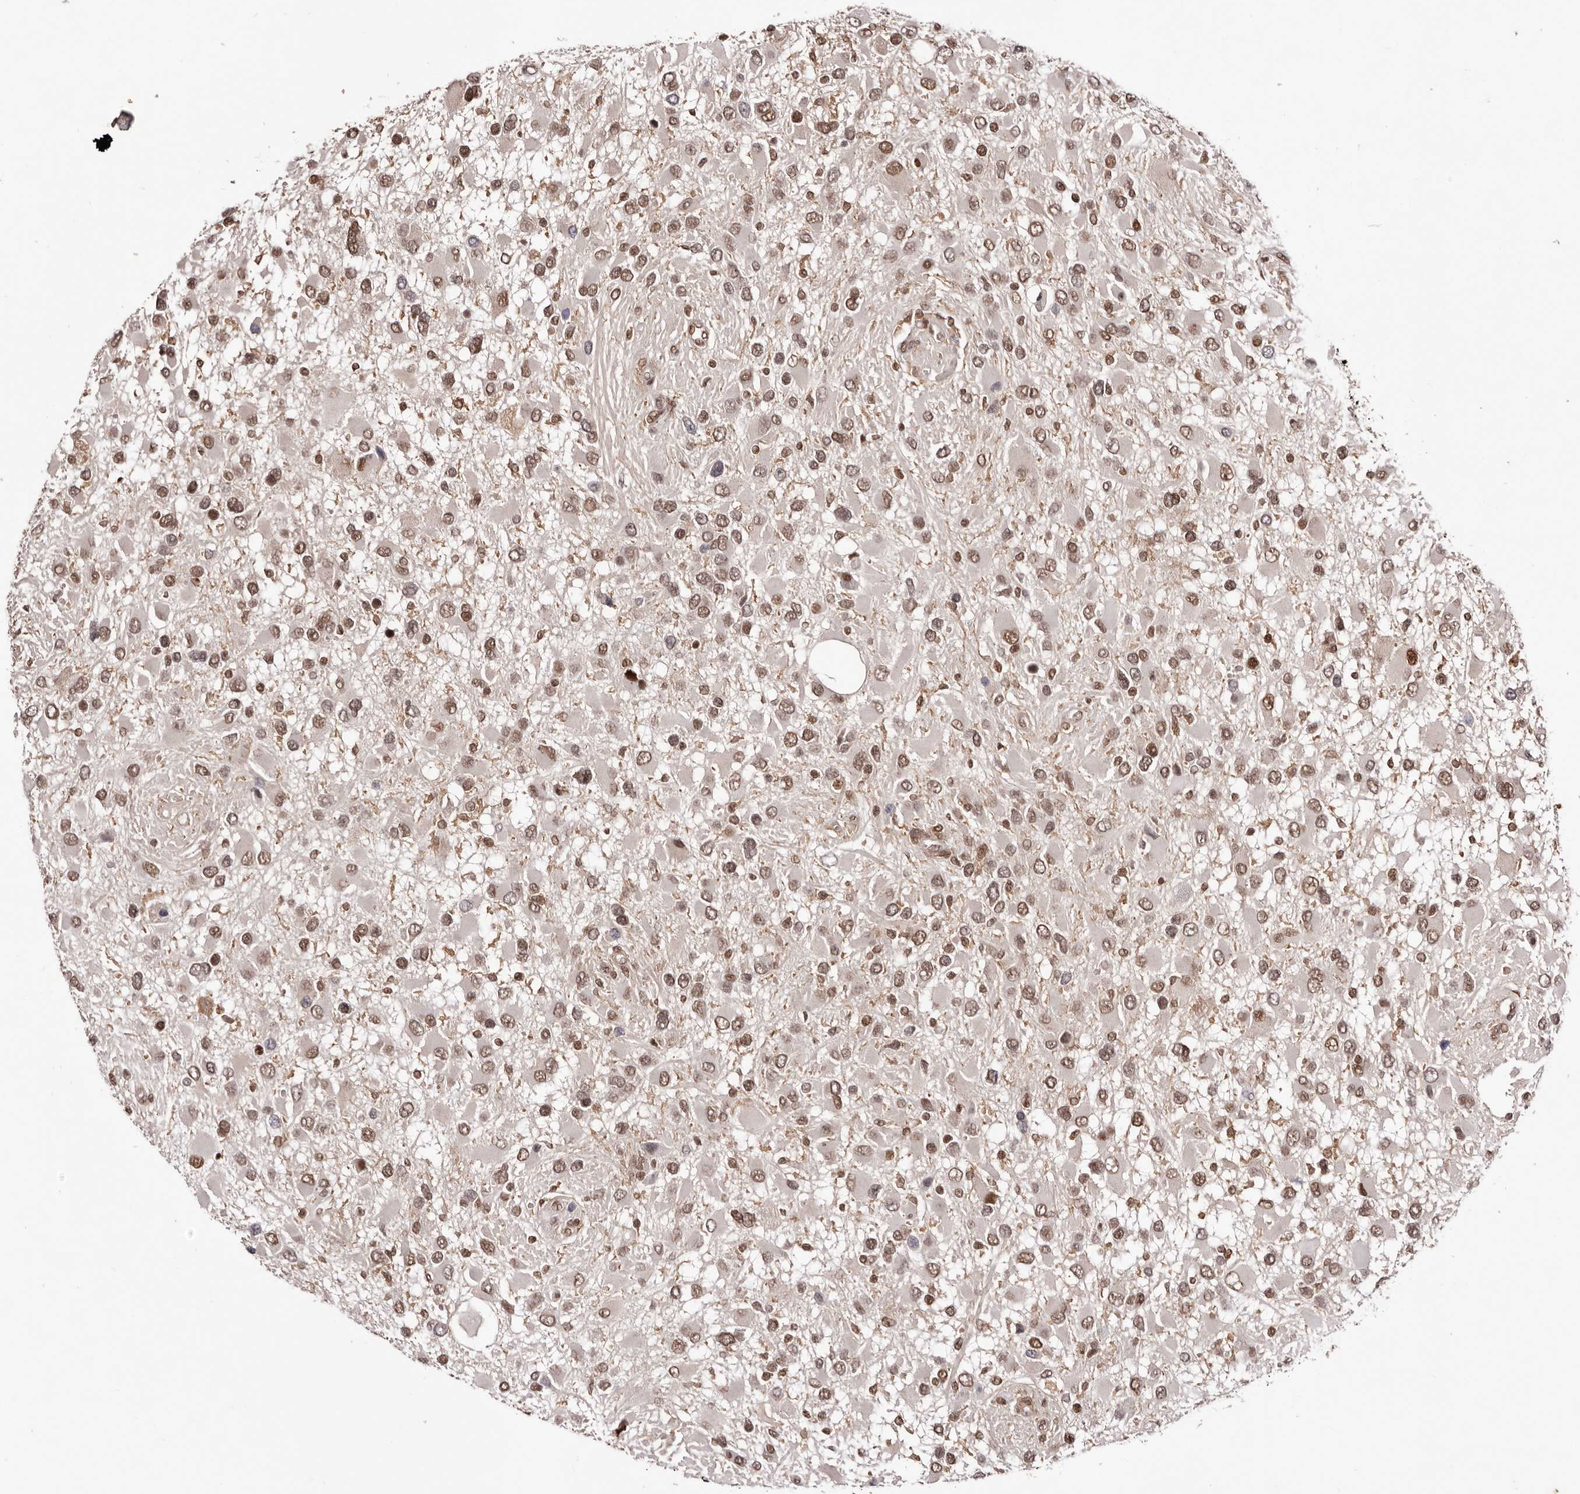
{"staining": {"intensity": "moderate", "quantity": ">75%", "location": "nuclear"}, "tissue": "glioma", "cell_type": "Tumor cells", "image_type": "cancer", "snomed": [{"axis": "morphology", "description": "Glioma, malignant, High grade"}, {"axis": "topography", "description": "Brain"}], "caption": "Immunohistochemical staining of malignant glioma (high-grade) reveals medium levels of moderate nuclear positivity in approximately >75% of tumor cells.", "gene": "FBXO5", "patient": {"sex": "male", "age": 53}}